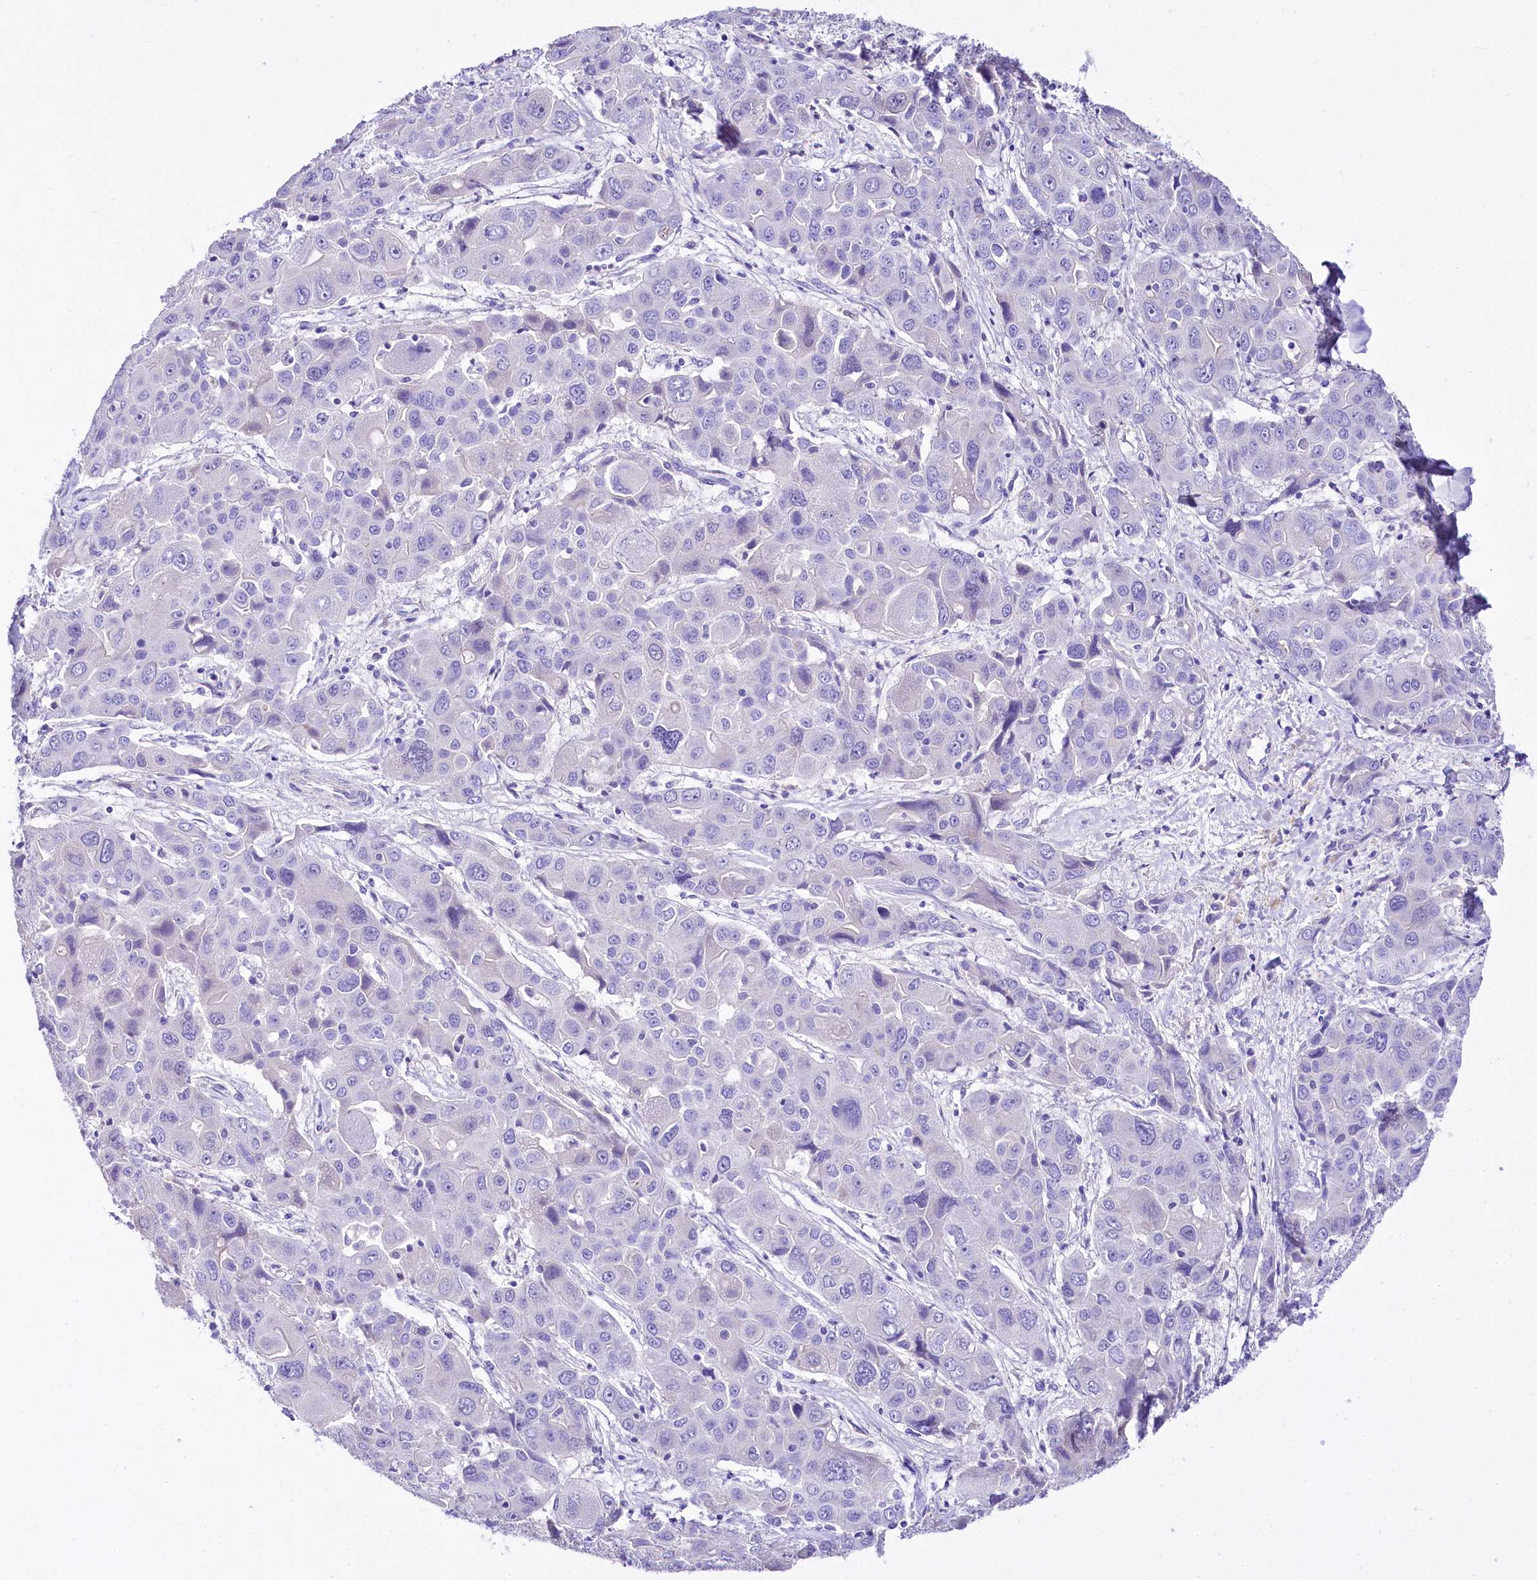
{"staining": {"intensity": "negative", "quantity": "none", "location": "none"}, "tissue": "liver cancer", "cell_type": "Tumor cells", "image_type": "cancer", "snomed": [{"axis": "morphology", "description": "Cholangiocarcinoma"}, {"axis": "topography", "description": "Liver"}], "caption": "This is a image of IHC staining of liver cancer, which shows no staining in tumor cells.", "gene": "A2ML1", "patient": {"sex": "male", "age": 67}}